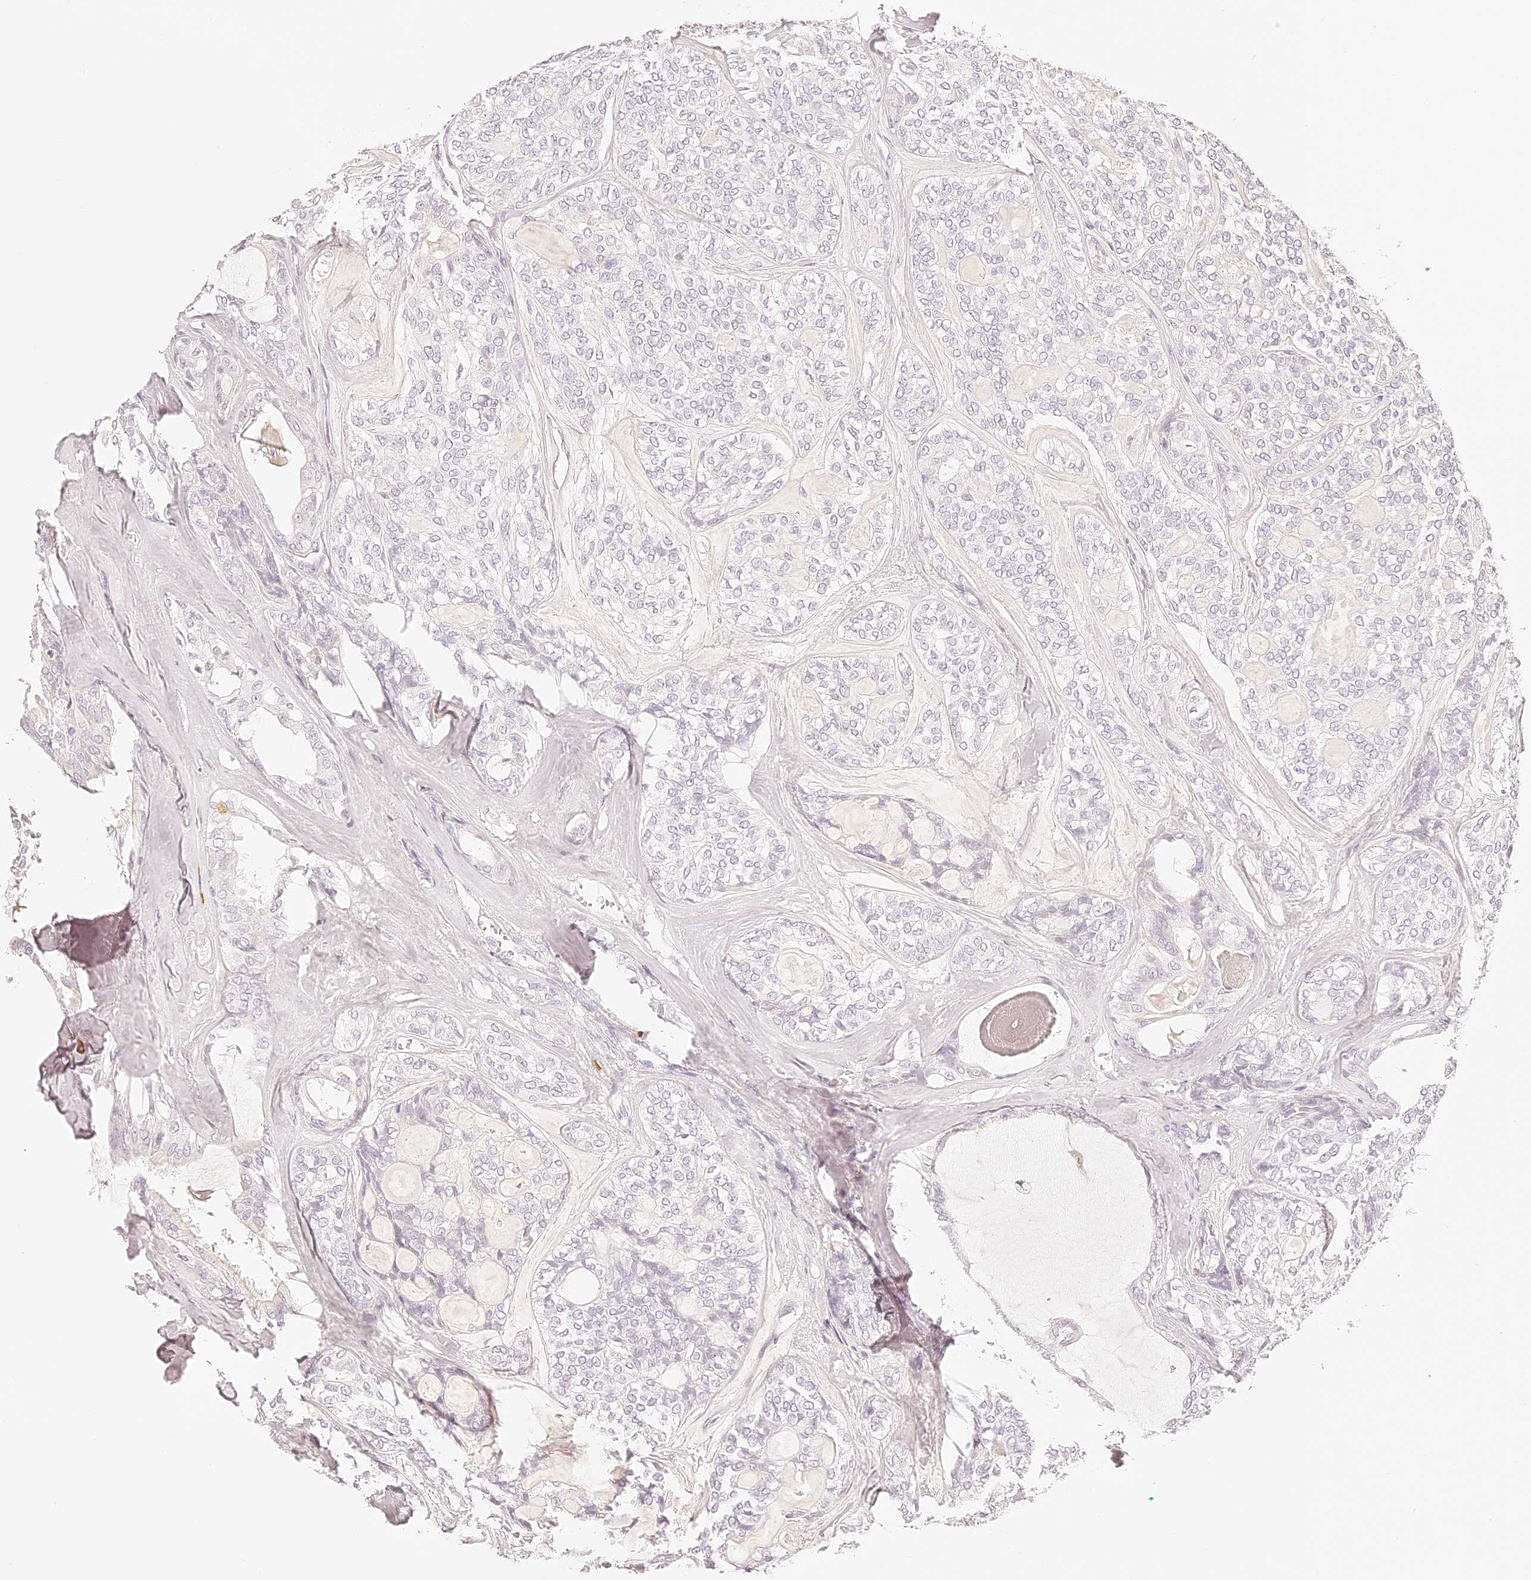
{"staining": {"intensity": "negative", "quantity": "none", "location": "none"}, "tissue": "head and neck cancer", "cell_type": "Tumor cells", "image_type": "cancer", "snomed": [{"axis": "morphology", "description": "Adenocarcinoma, NOS"}, {"axis": "topography", "description": "Head-Neck"}], "caption": "A high-resolution photomicrograph shows immunohistochemistry staining of head and neck cancer (adenocarcinoma), which shows no significant staining in tumor cells. Nuclei are stained in blue.", "gene": "TRIM45", "patient": {"sex": "male", "age": 66}}